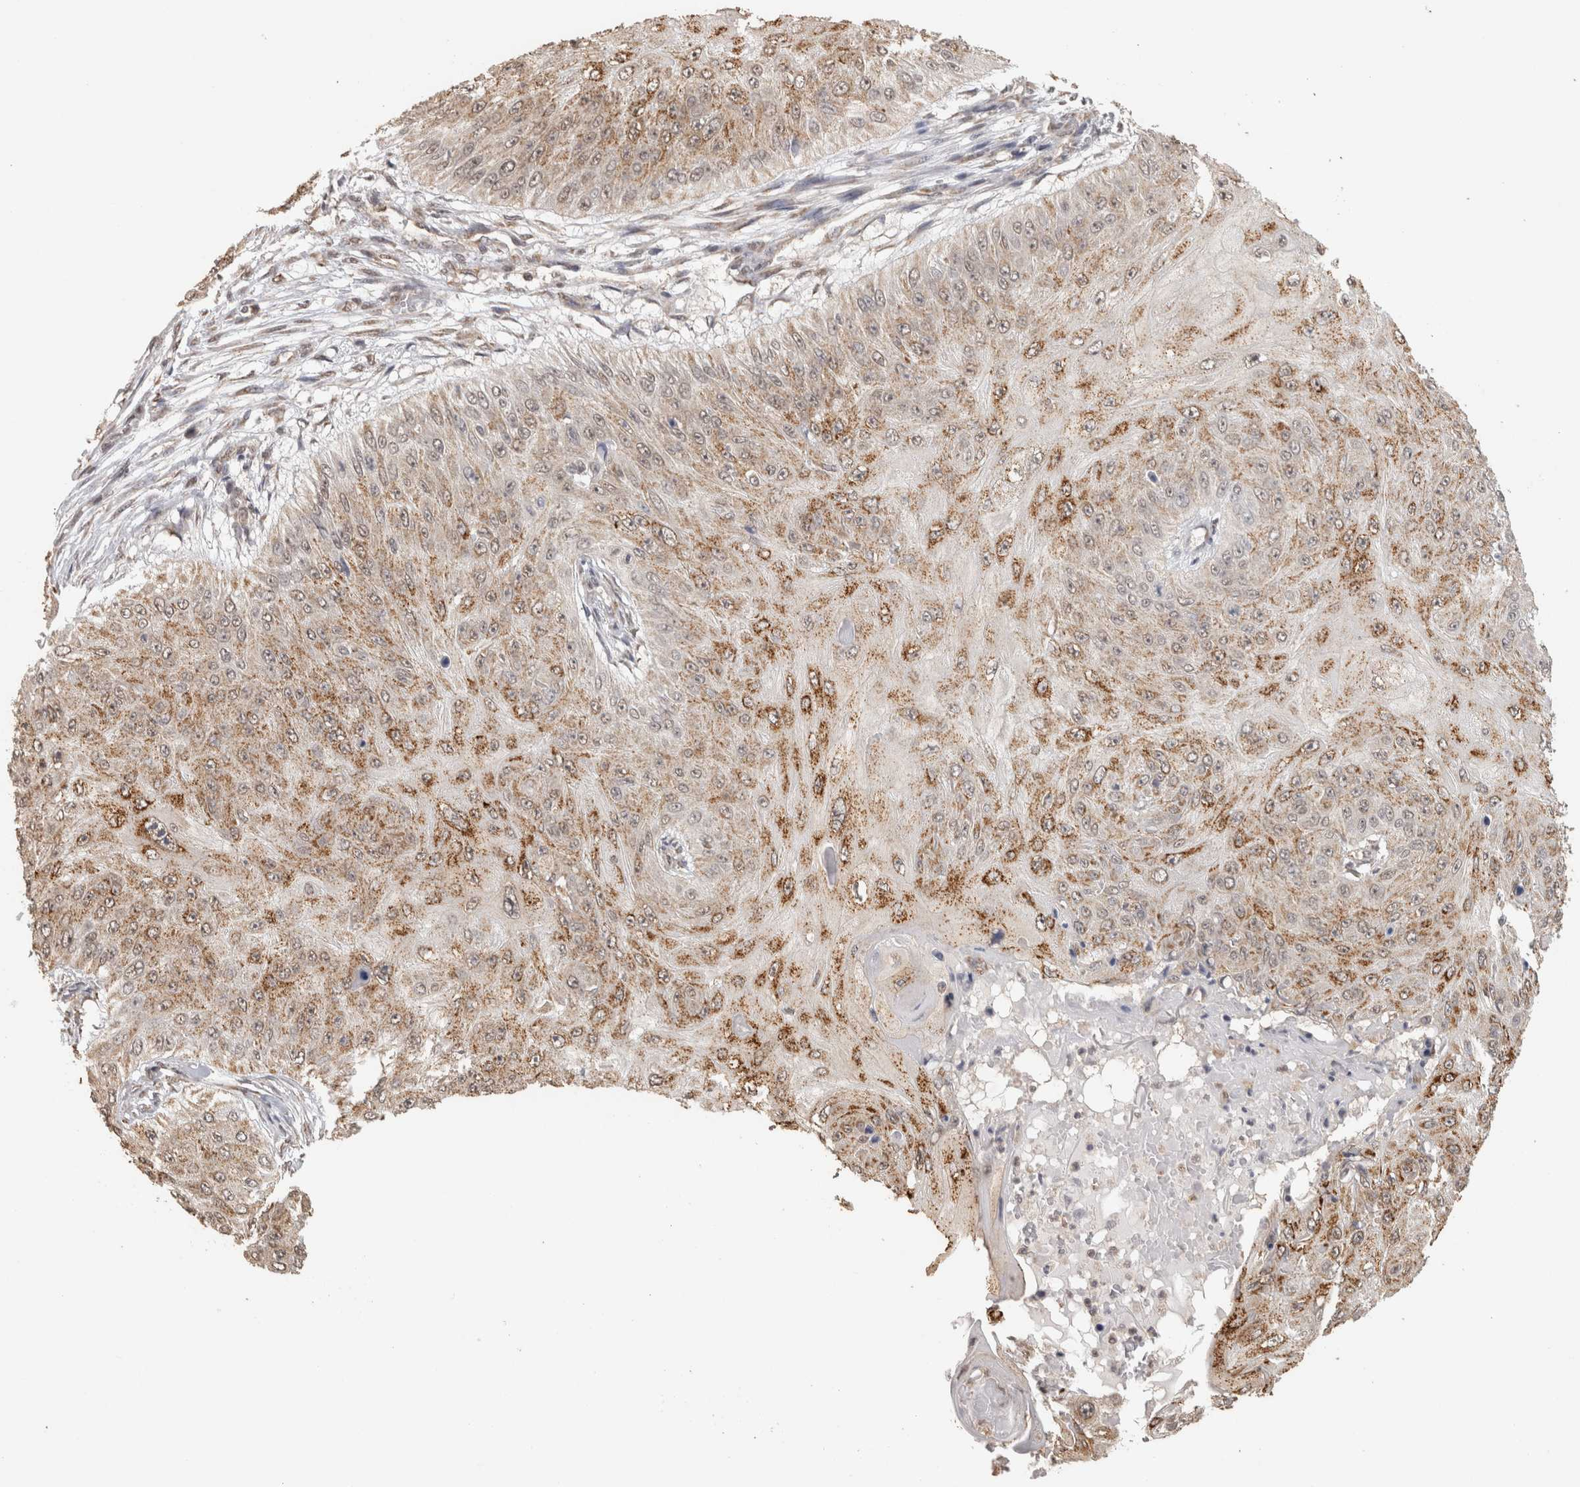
{"staining": {"intensity": "moderate", "quantity": ">75%", "location": "cytoplasmic/membranous"}, "tissue": "skin cancer", "cell_type": "Tumor cells", "image_type": "cancer", "snomed": [{"axis": "morphology", "description": "Squamous cell carcinoma, NOS"}, {"axis": "topography", "description": "Skin"}], "caption": "A micrograph showing moderate cytoplasmic/membranous staining in approximately >75% of tumor cells in skin cancer (squamous cell carcinoma), as visualized by brown immunohistochemical staining.", "gene": "BNIP3L", "patient": {"sex": "female", "age": 80}}